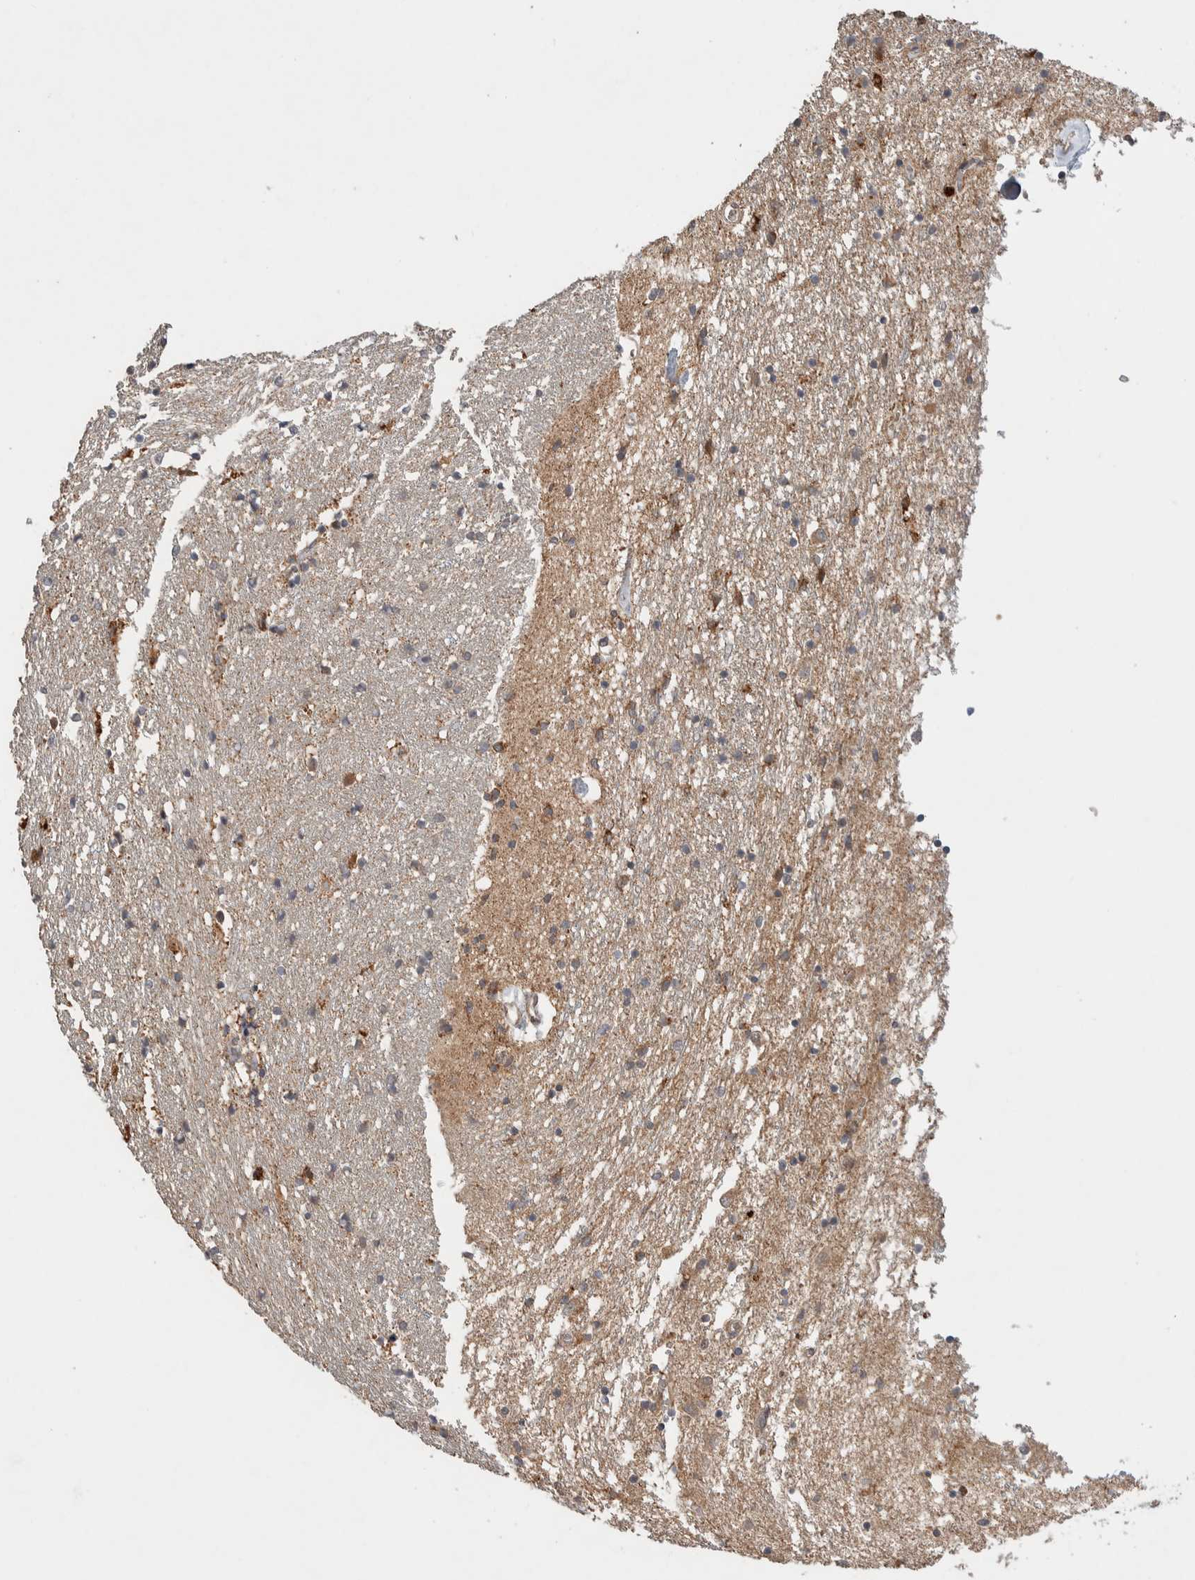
{"staining": {"intensity": "moderate", "quantity": "<25%", "location": "cytoplasmic/membranous"}, "tissue": "caudate", "cell_type": "Glial cells", "image_type": "normal", "snomed": [{"axis": "morphology", "description": "Normal tissue, NOS"}, {"axis": "topography", "description": "Lateral ventricle wall"}], "caption": "Caudate stained with DAB (3,3'-diaminobenzidine) IHC reveals low levels of moderate cytoplasmic/membranous positivity in approximately <25% of glial cells.", "gene": "CASK", "patient": {"sex": "female", "age": 54}}